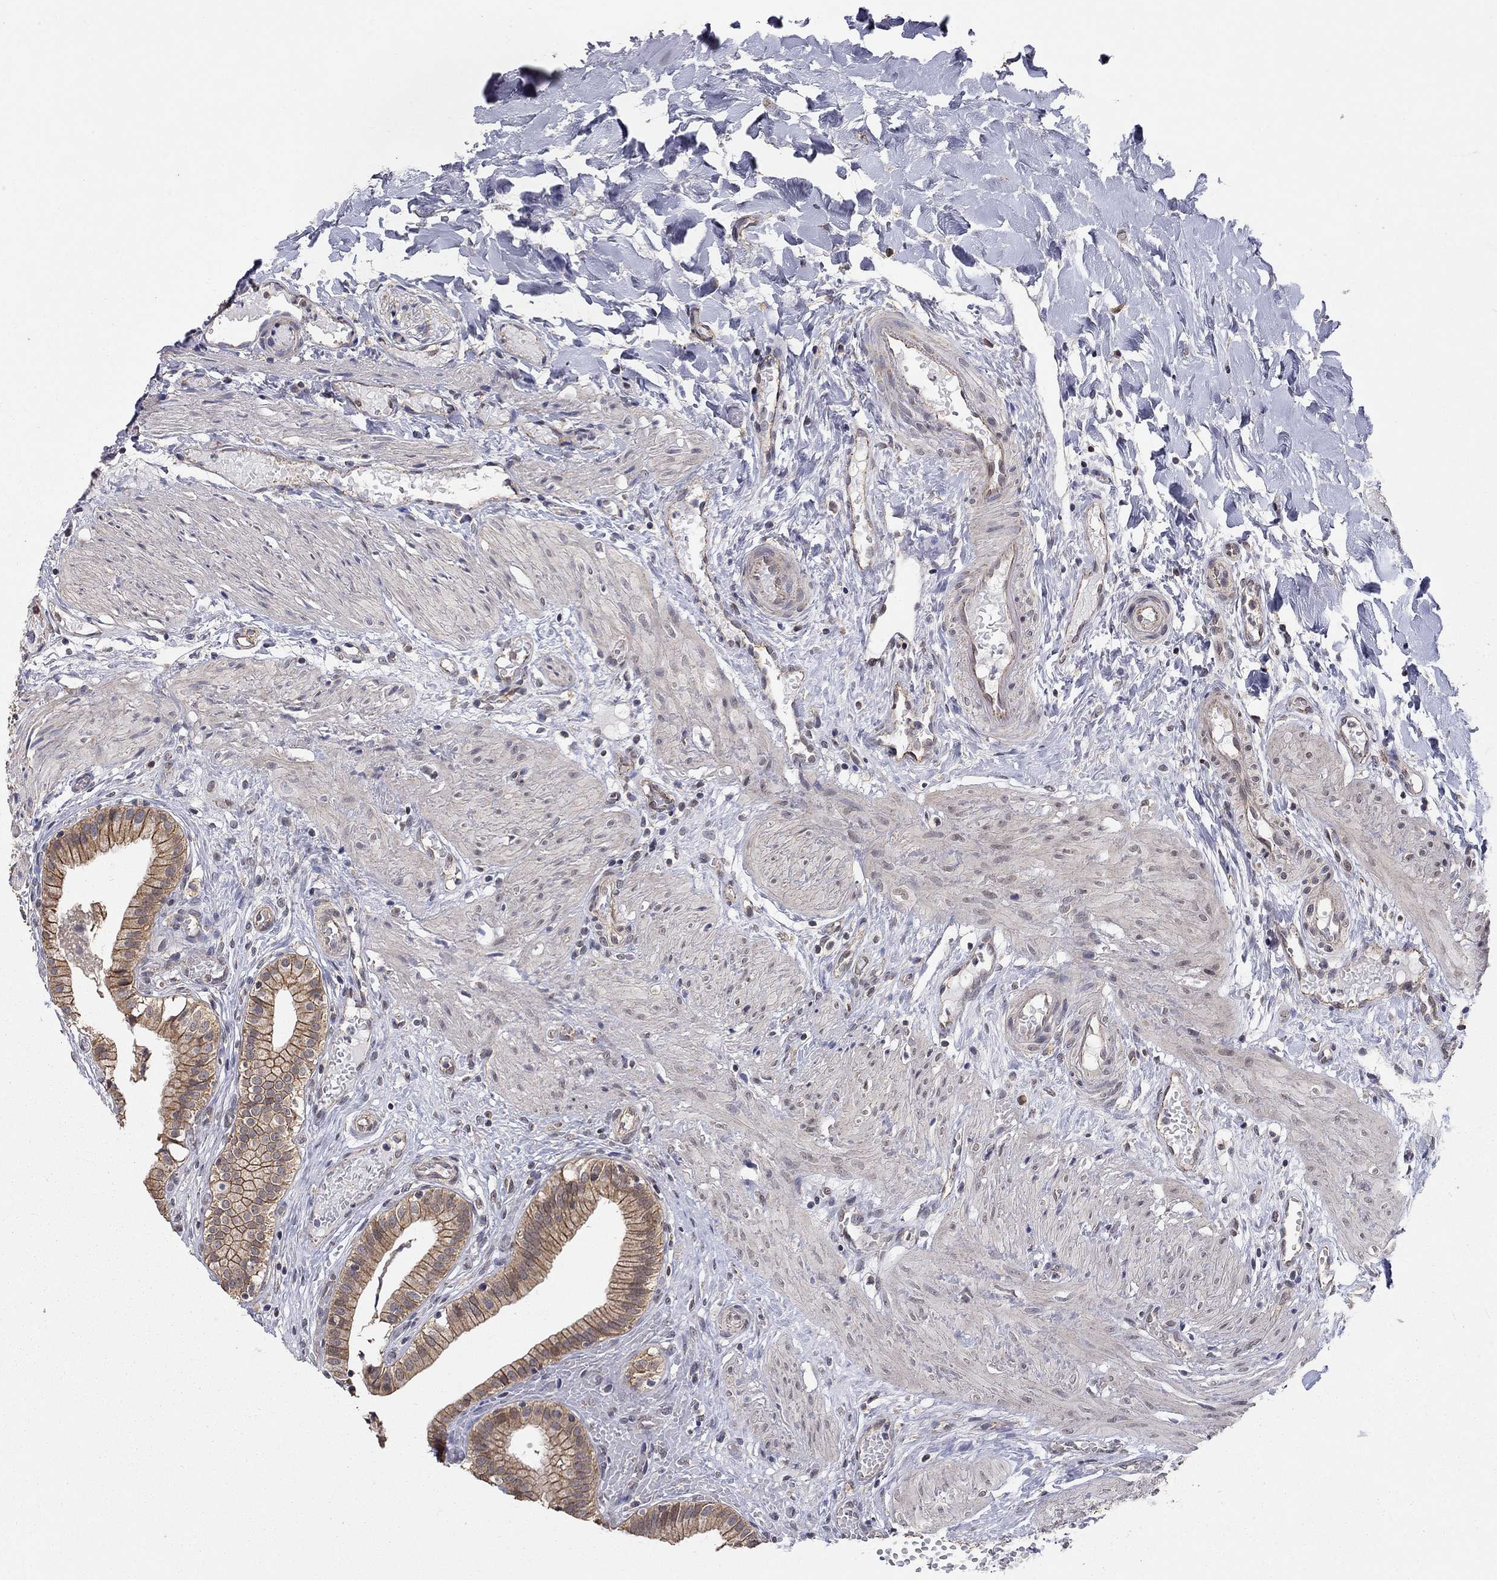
{"staining": {"intensity": "strong", "quantity": ">75%", "location": "cytoplasmic/membranous"}, "tissue": "gallbladder", "cell_type": "Glandular cells", "image_type": "normal", "snomed": [{"axis": "morphology", "description": "Normal tissue, NOS"}, {"axis": "topography", "description": "Gallbladder"}], "caption": "IHC micrograph of benign gallbladder: gallbladder stained using immunohistochemistry (IHC) reveals high levels of strong protein expression localized specifically in the cytoplasmic/membranous of glandular cells, appearing as a cytoplasmic/membranous brown color.", "gene": "ANKRA2", "patient": {"sex": "female", "age": 24}}